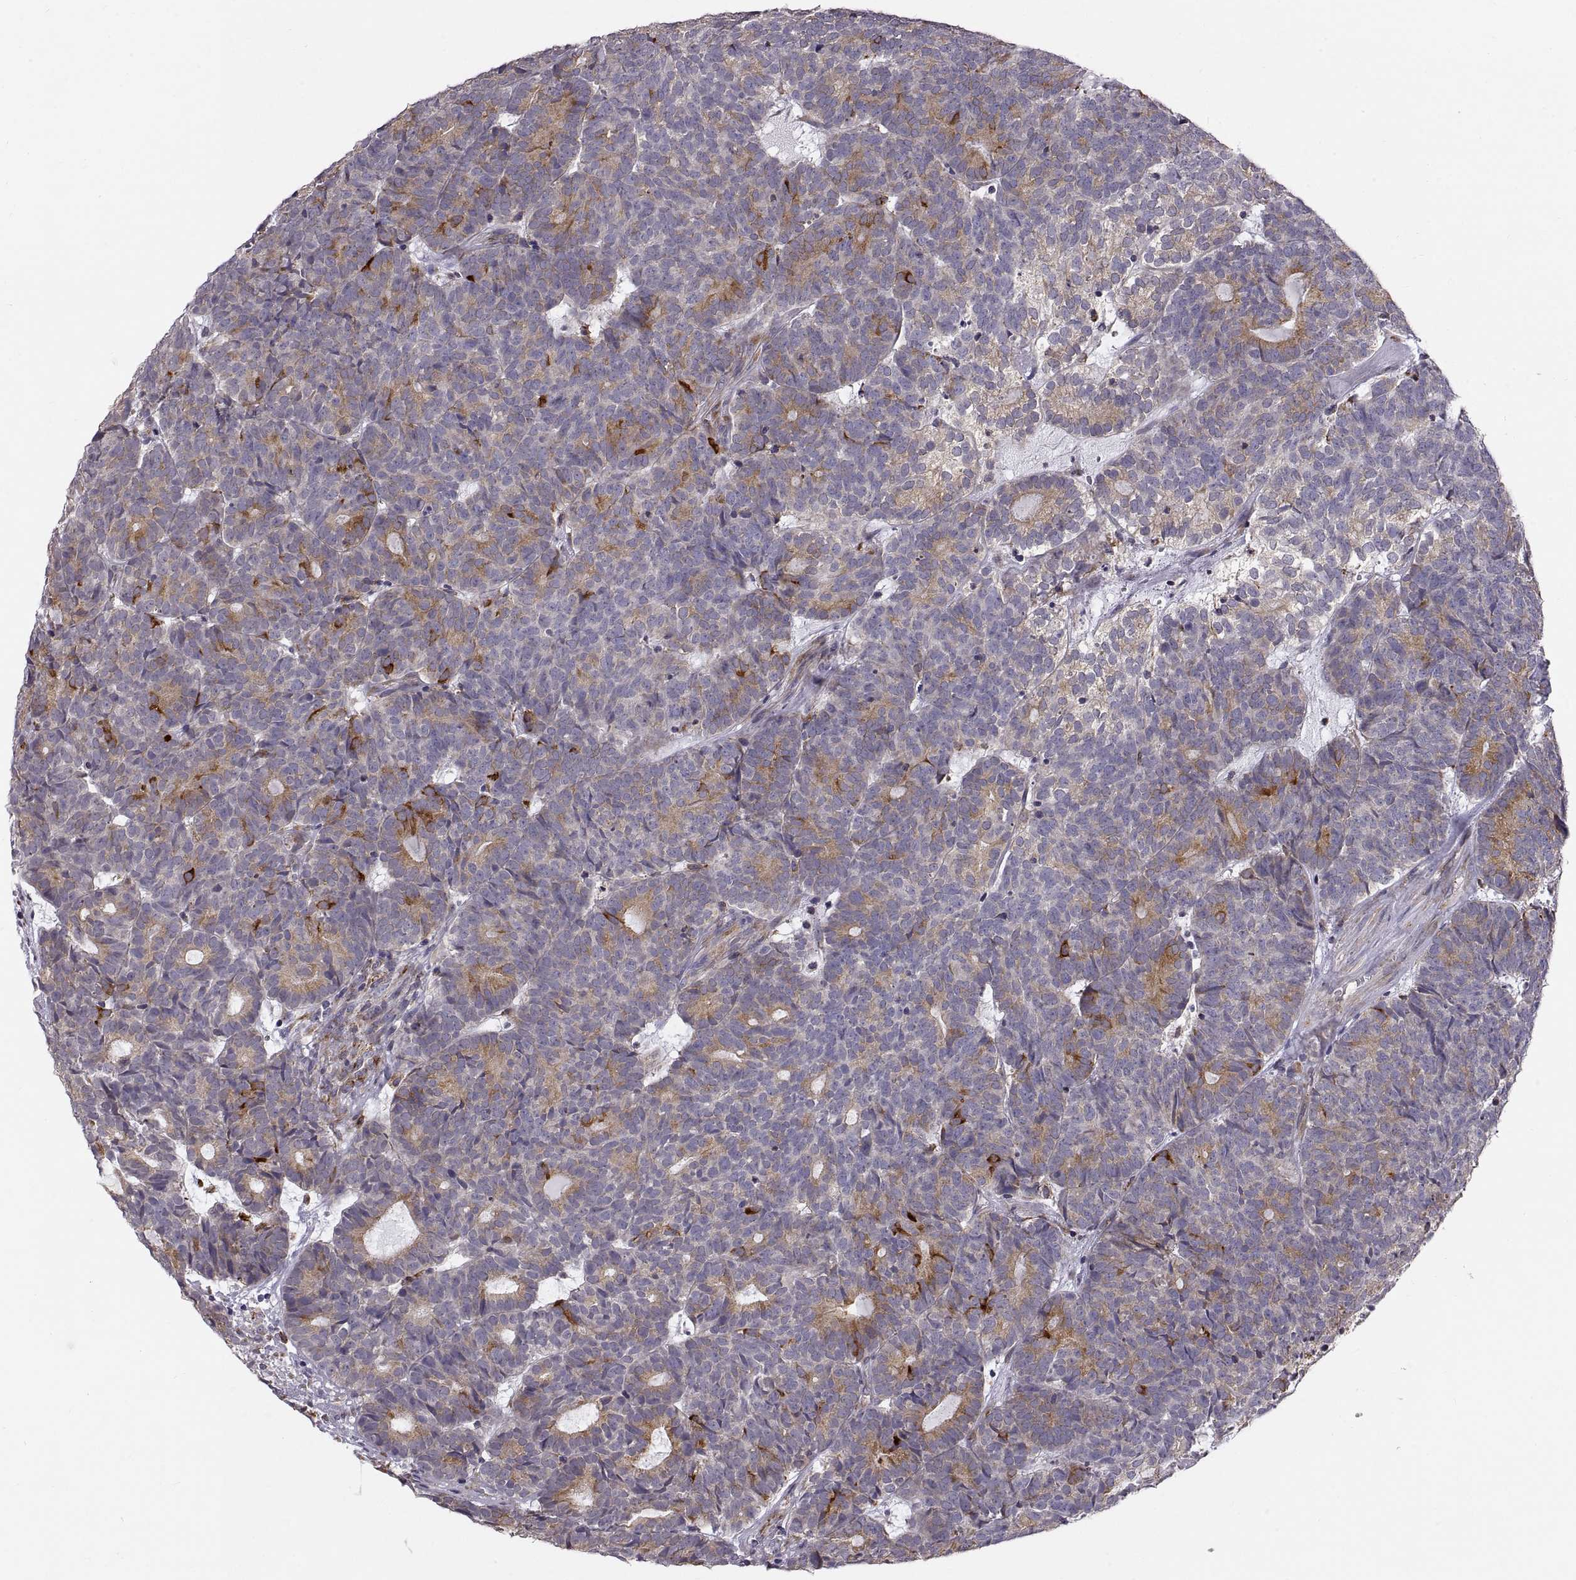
{"staining": {"intensity": "moderate", "quantity": "25%-75%", "location": "cytoplasmic/membranous"}, "tissue": "head and neck cancer", "cell_type": "Tumor cells", "image_type": "cancer", "snomed": [{"axis": "morphology", "description": "Adenocarcinoma, NOS"}, {"axis": "topography", "description": "Head-Neck"}], "caption": "Protein expression analysis of human adenocarcinoma (head and neck) reveals moderate cytoplasmic/membranous expression in about 25%-75% of tumor cells. (brown staining indicates protein expression, while blue staining denotes nuclei).", "gene": "PLEKHB2", "patient": {"sex": "female", "age": 81}}